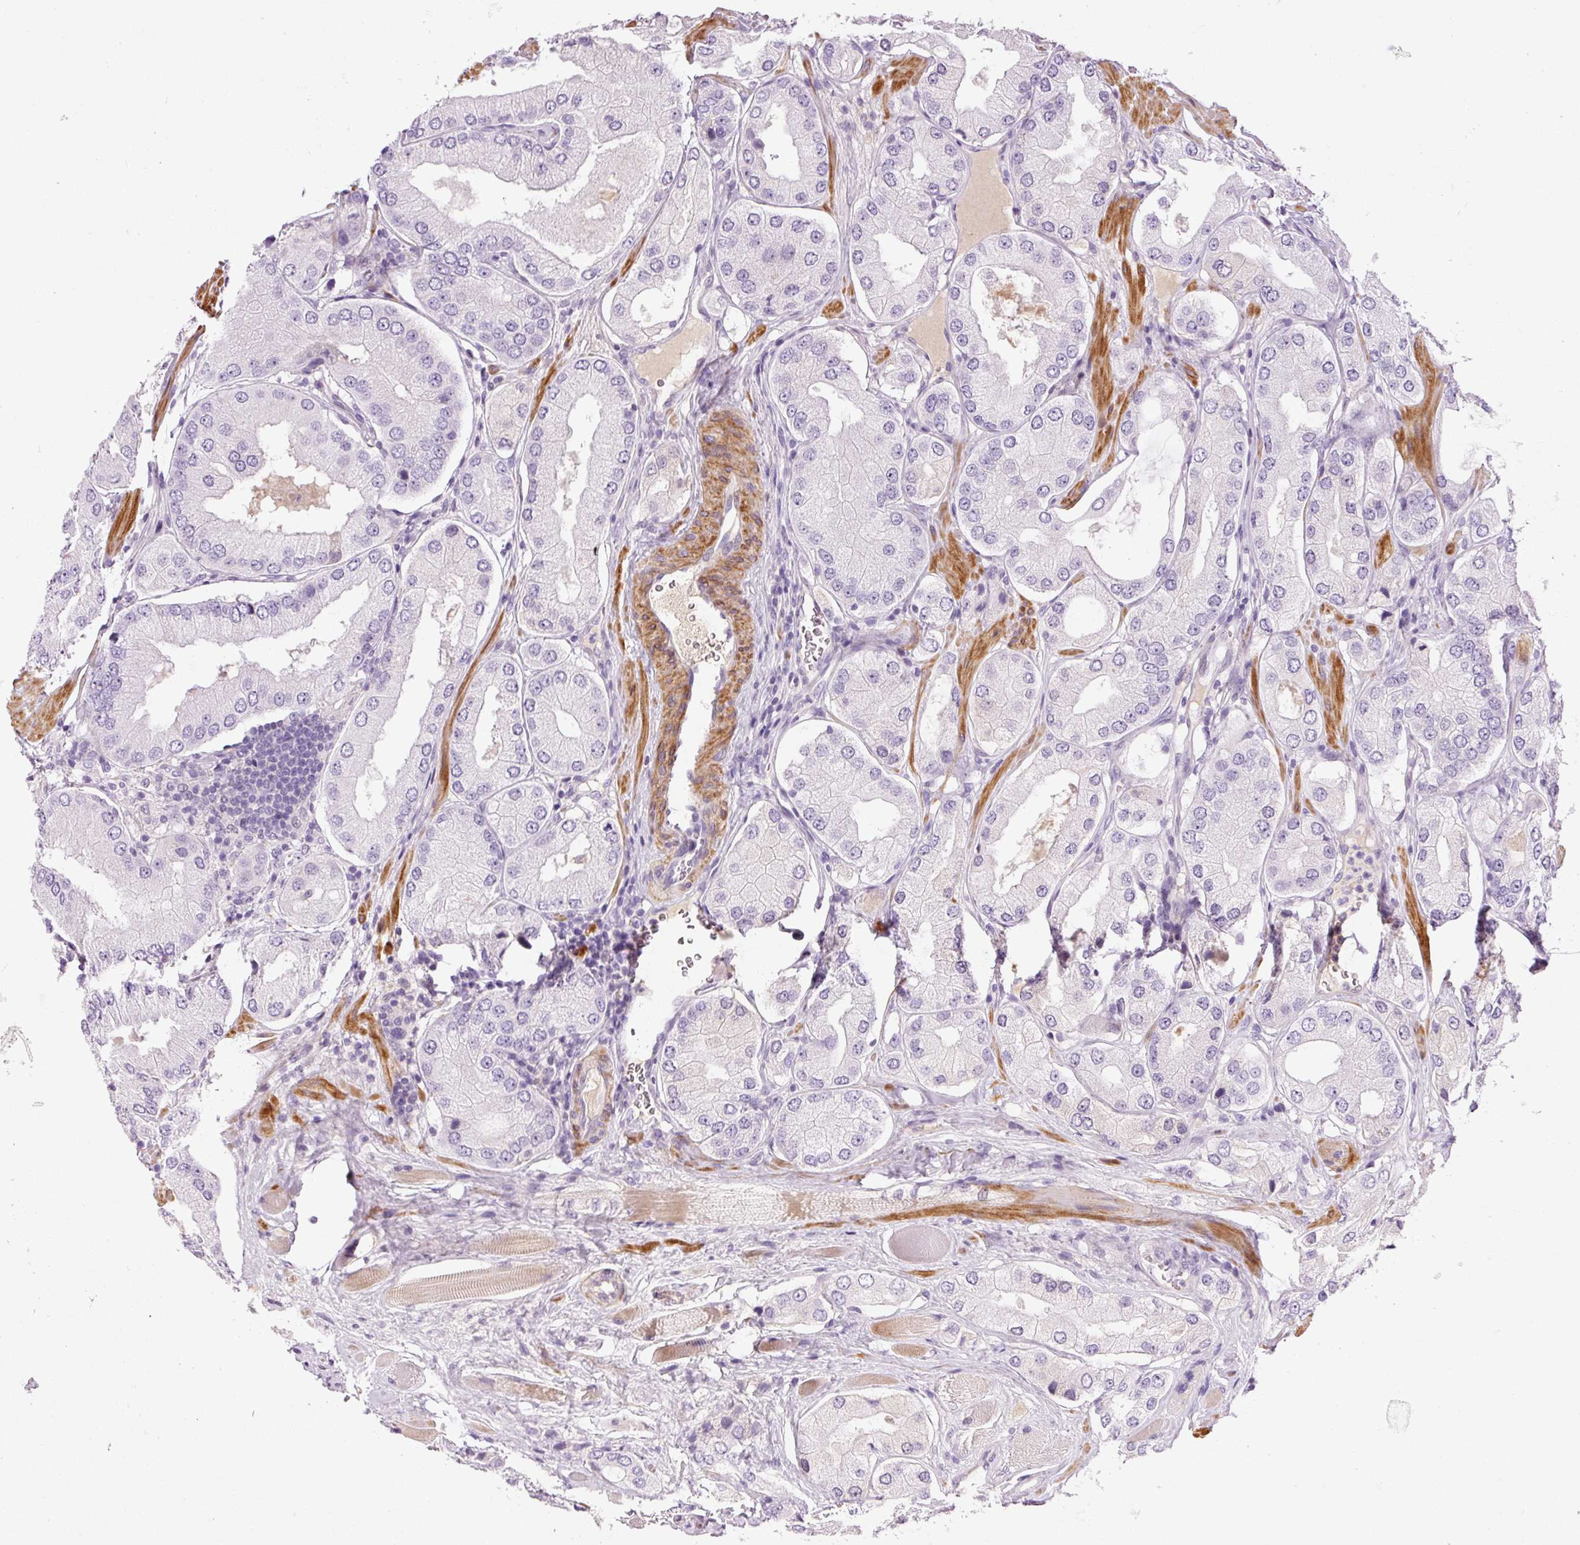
{"staining": {"intensity": "negative", "quantity": "none", "location": "none"}, "tissue": "prostate cancer", "cell_type": "Tumor cells", "image_type": "cancer", "snomed": [{"axis": "morphology", "description": "Adenocarcinoma, Low grade"}, {"axis": "topography", "description": "Prostate"}], "caption": "Immunohistochemistry histopathology image of human prostate adenocarcinoma (low-grade) stained for a protein (brown), which displays no positivity in tumor cells.", "gene": "HNF1A", "patient": {"sex": "male", "age": 42}}